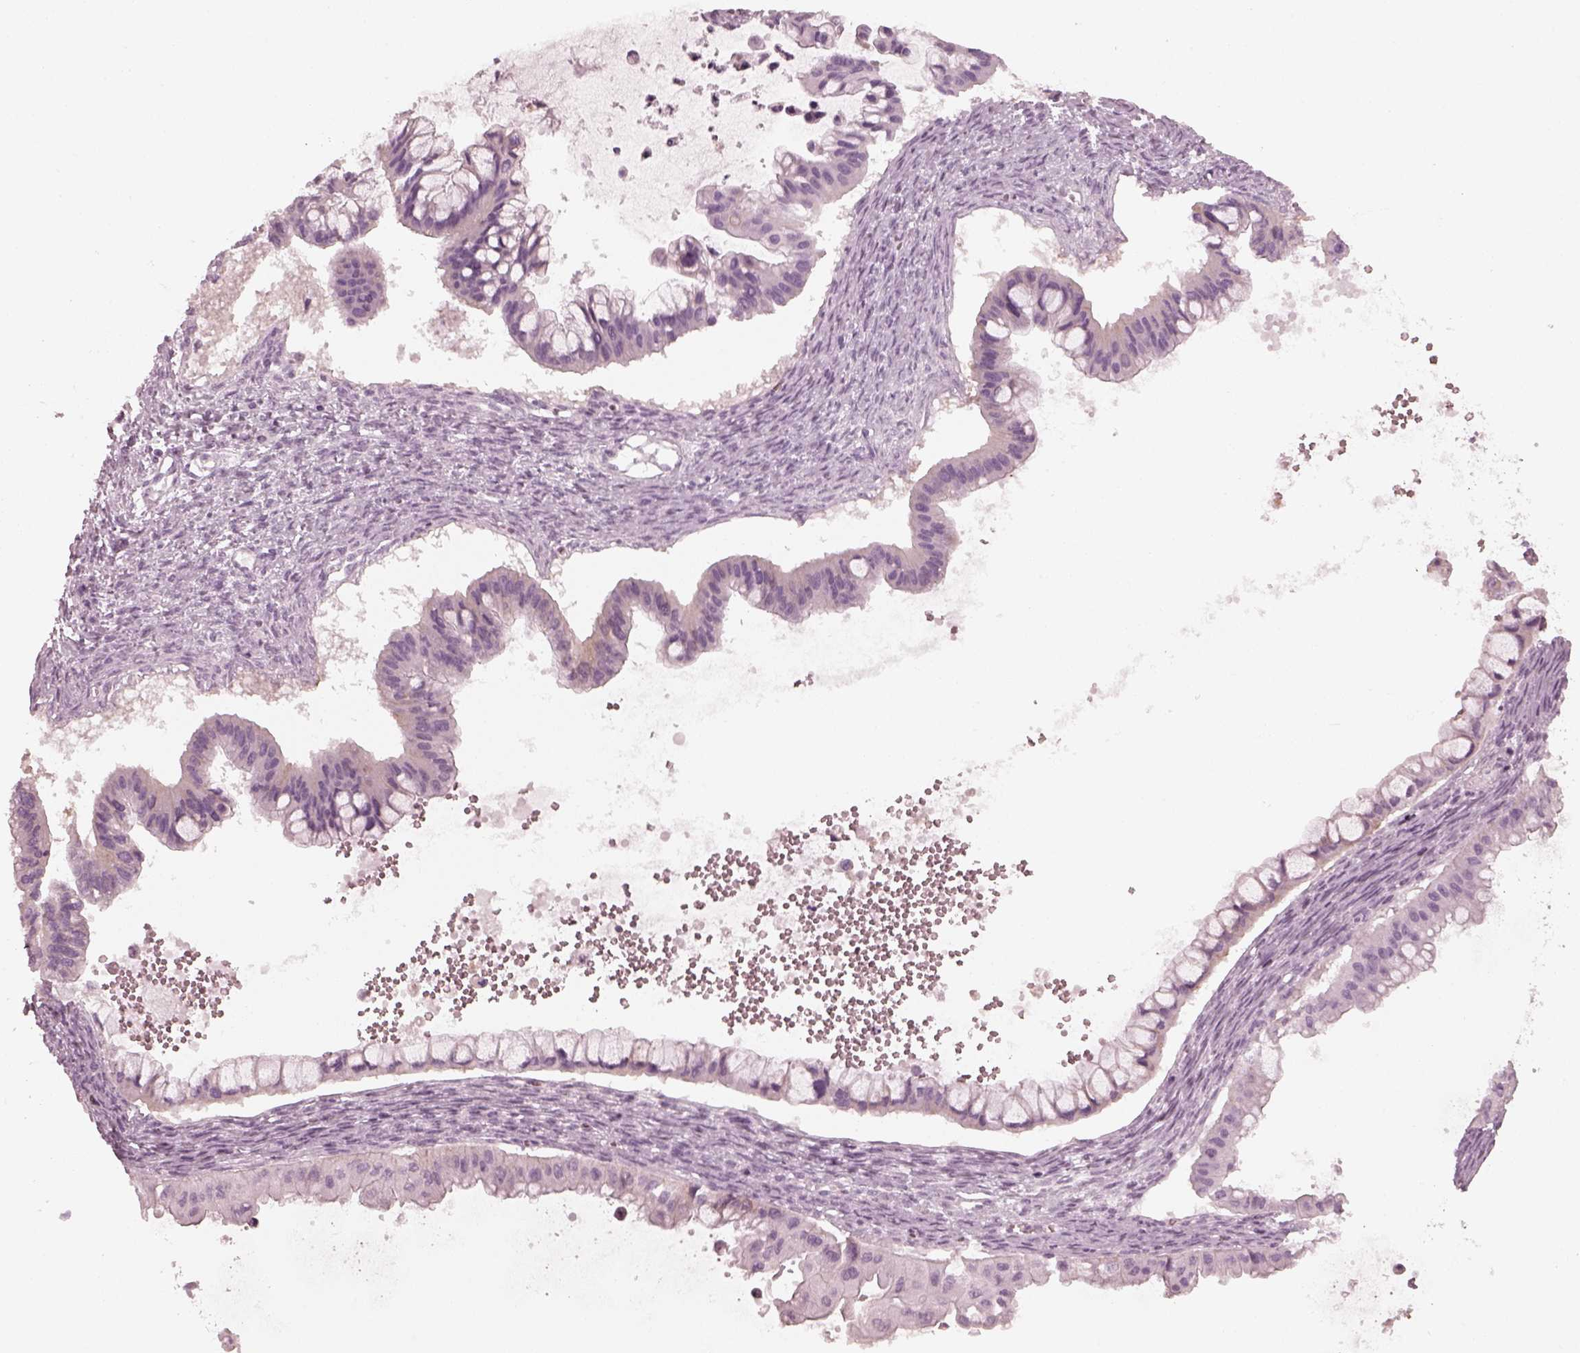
{"staining": {"intensity": "negative", "quantity": "none", "location": "none"}, "tissue": "ovarian cancer", "cell_type": "Tumor cells", "image_type": "cancer", "snomed": [{"axis": "morphology", "description": "Cystadenocarcinoma, mucinous, NOS"}, {"axis": "topography", "description": "Ovary"}], "caption": "Immunohistochemistry (IHC) of human mucinous cystadenocarcinoma (ovarian) demonstrates no staining in tumor cells.", "gene": "CRYBA2", "patient": {"sex": "female", "age": 72}}